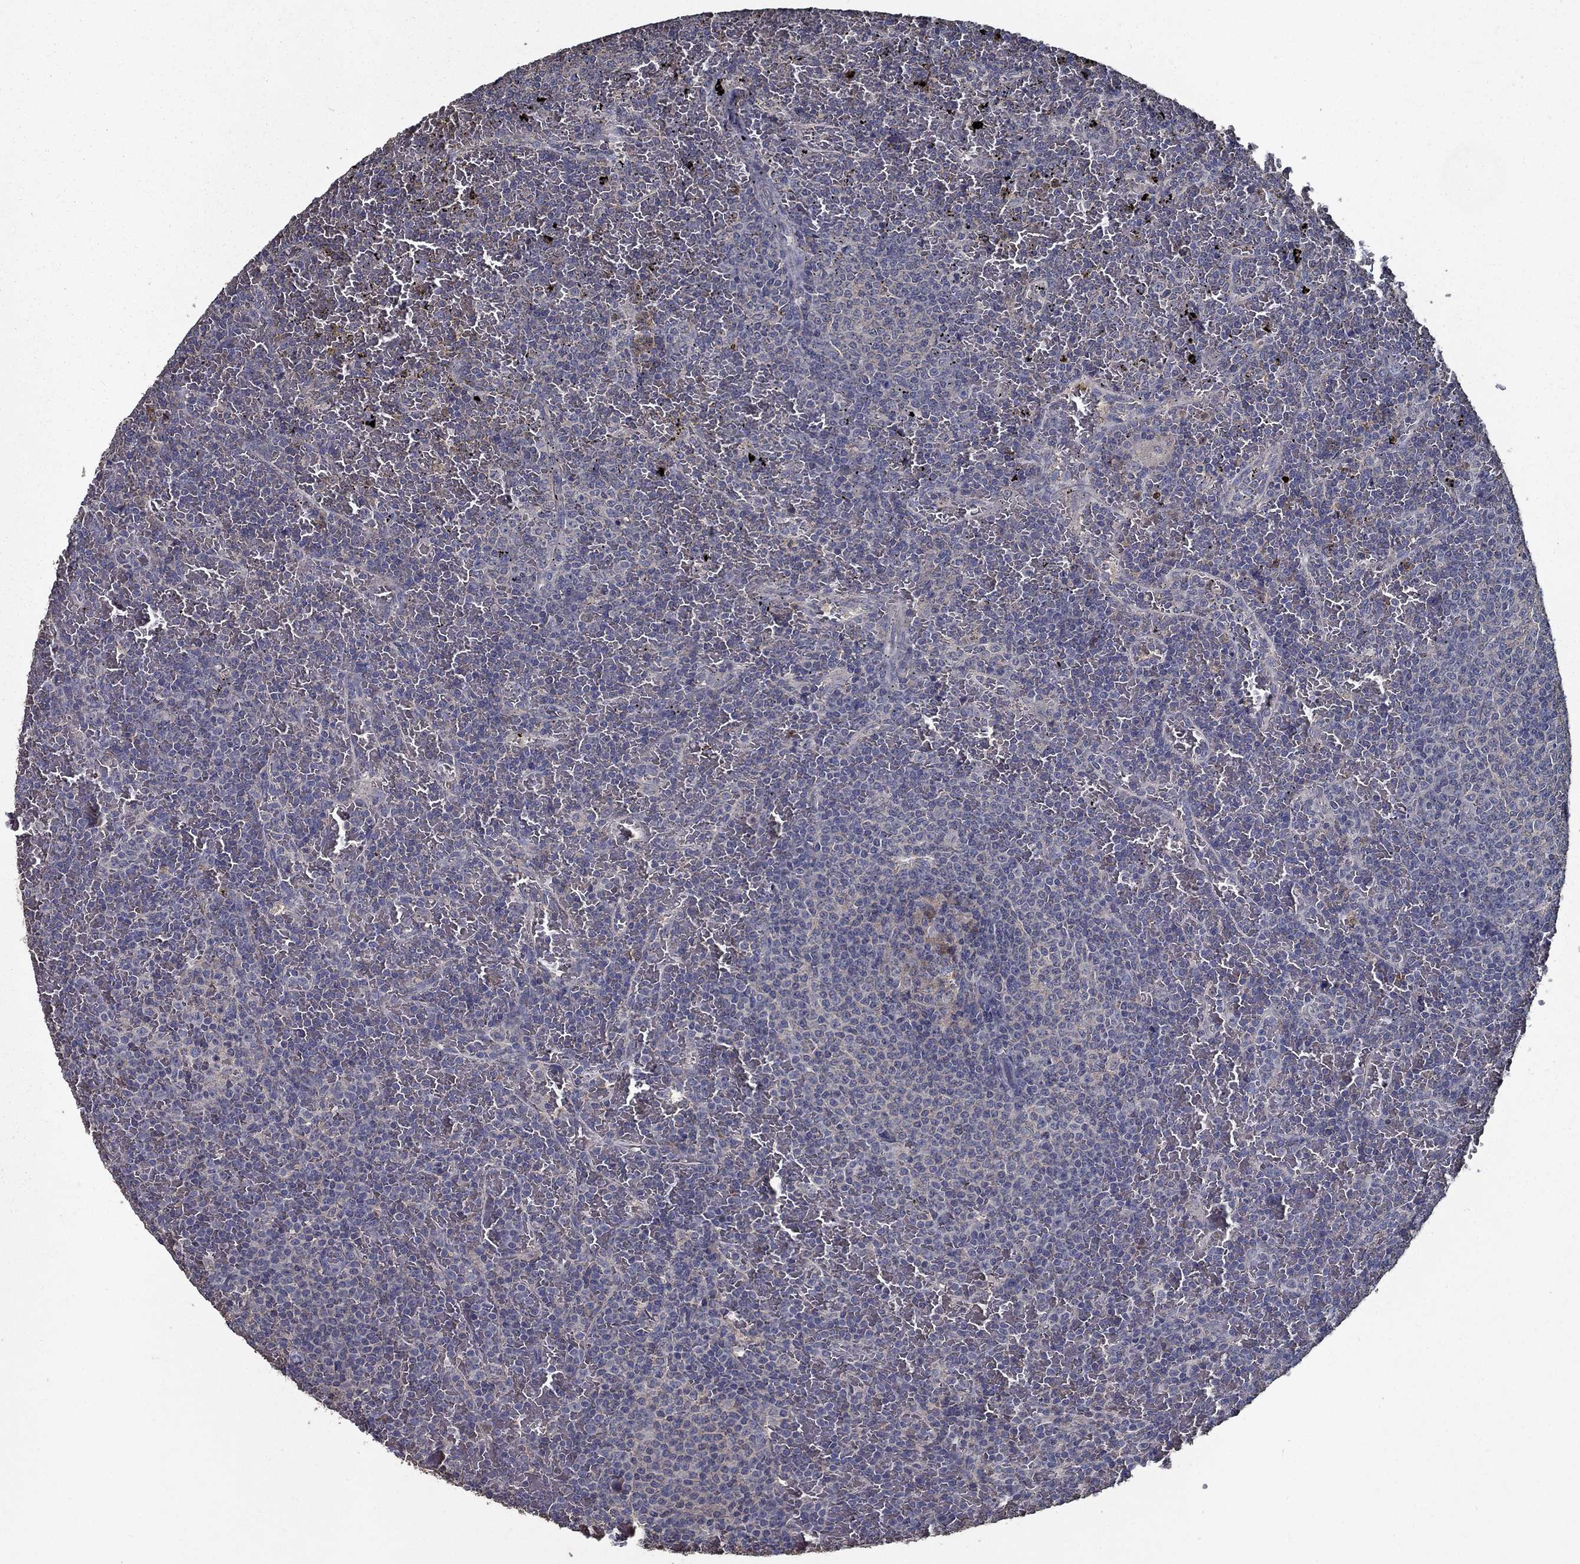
{"staining": {"intensity": "negative", "quantity": "none", "location": "none"}, "tissue": "lymphoma", "cell_type": "Tumor cells", "image_type": "cancer", "snomed": [{"axis": "morphology", "description": "Malignant lymphoma, non-Hodgkin's type, Low grade"}, {"axis": "topography", "description": "Spleen"}], "caption": "Immunohistochemistry histopathology image of human lymphoma stained for a protein (brown), which demonstrates no expression in tumor cells.", "gene": "SLC44A1", "patient": {"sex": "female", "age": 77}}